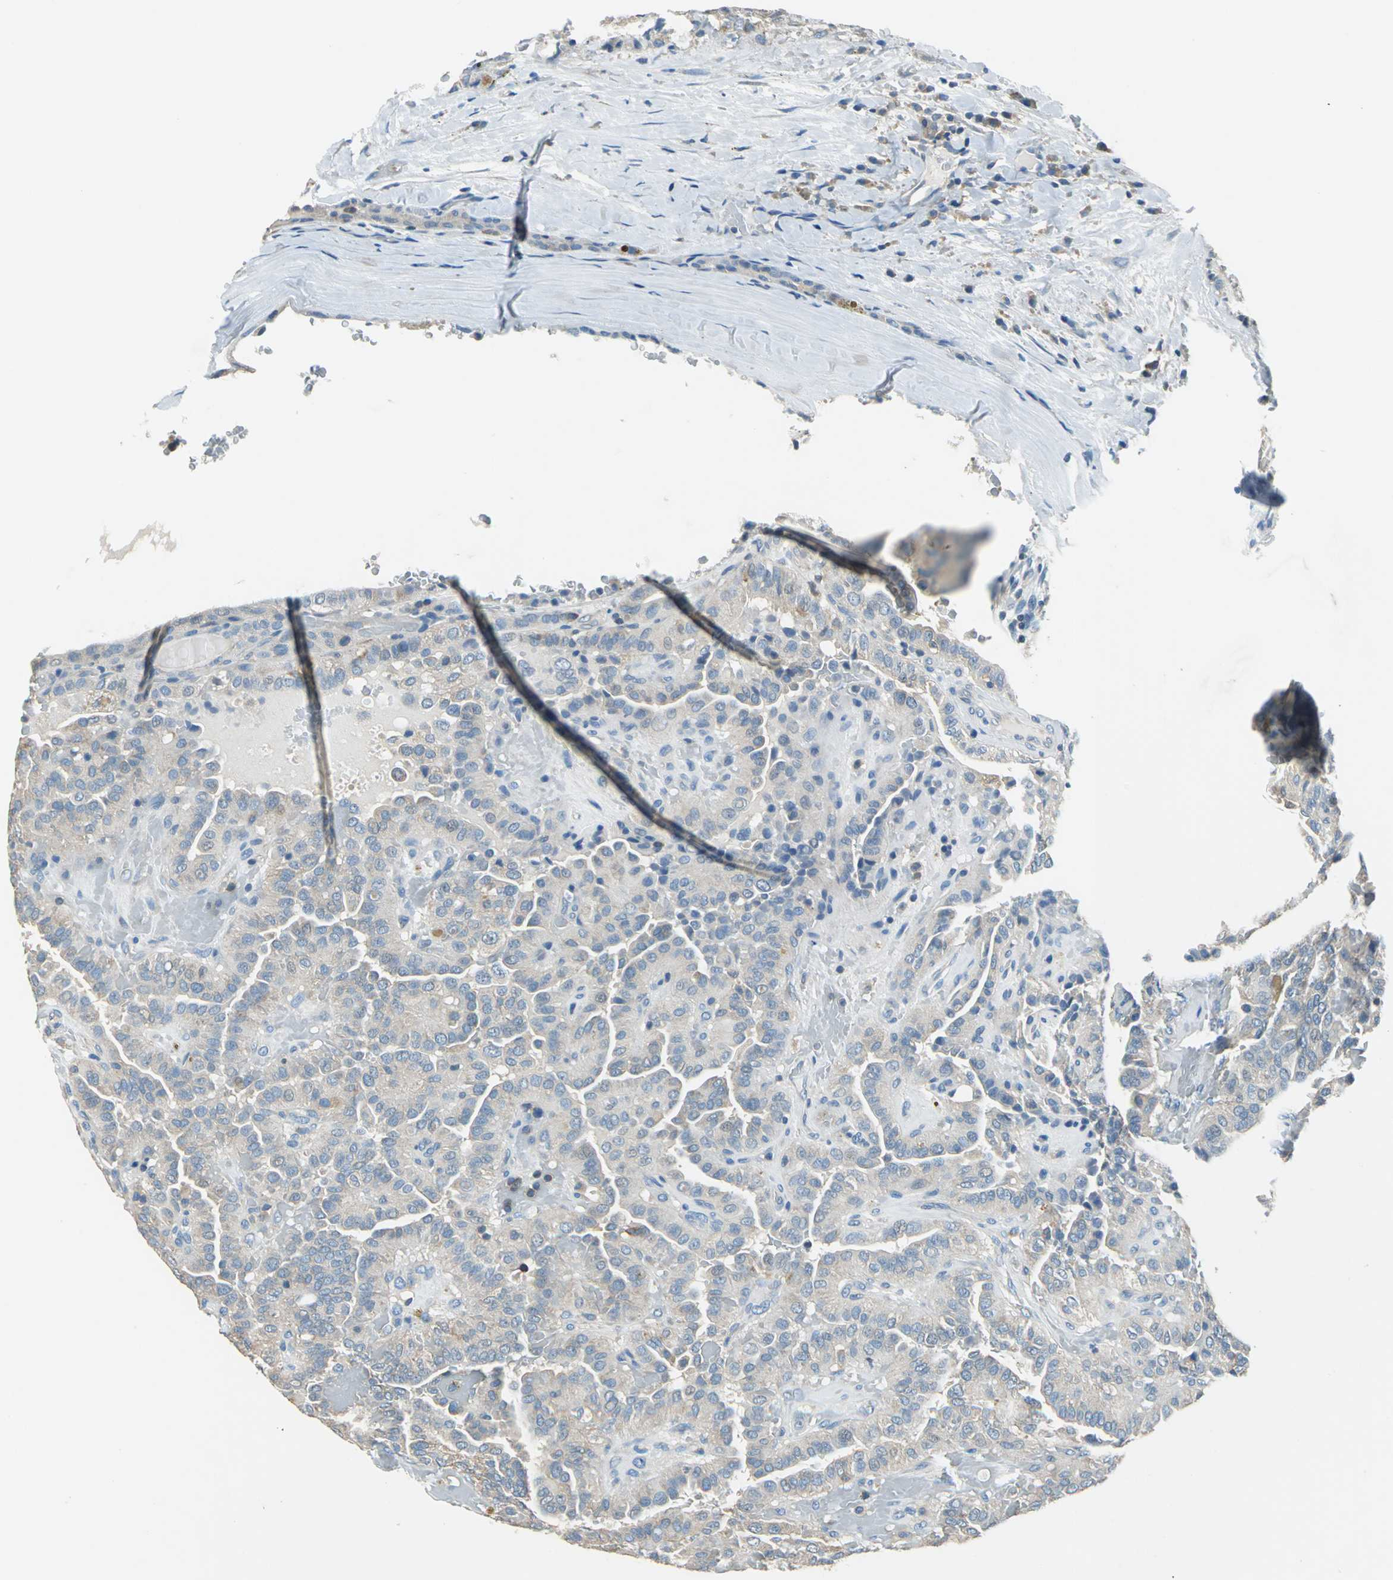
{"staining": {"intensity": "weak", "quantity": "<25%", "location": "cytoplasmic/membranous"}, "tissue": "thyroid cancer", "cell_type": "Tumor cells", "image_type": "cancer", "snomed": [{"axis": "morphology", "description": "Papillary adenocarcinoma, NOS"}, {"axis": "topography", "description": "Thyroid gland"}], "caption": "The image reveals no significant staining in tumor cells of papillary adenocarcinoma (thyroid).", "gene": "PRKCA", "patient": {"sex": "male", "age": 77}}